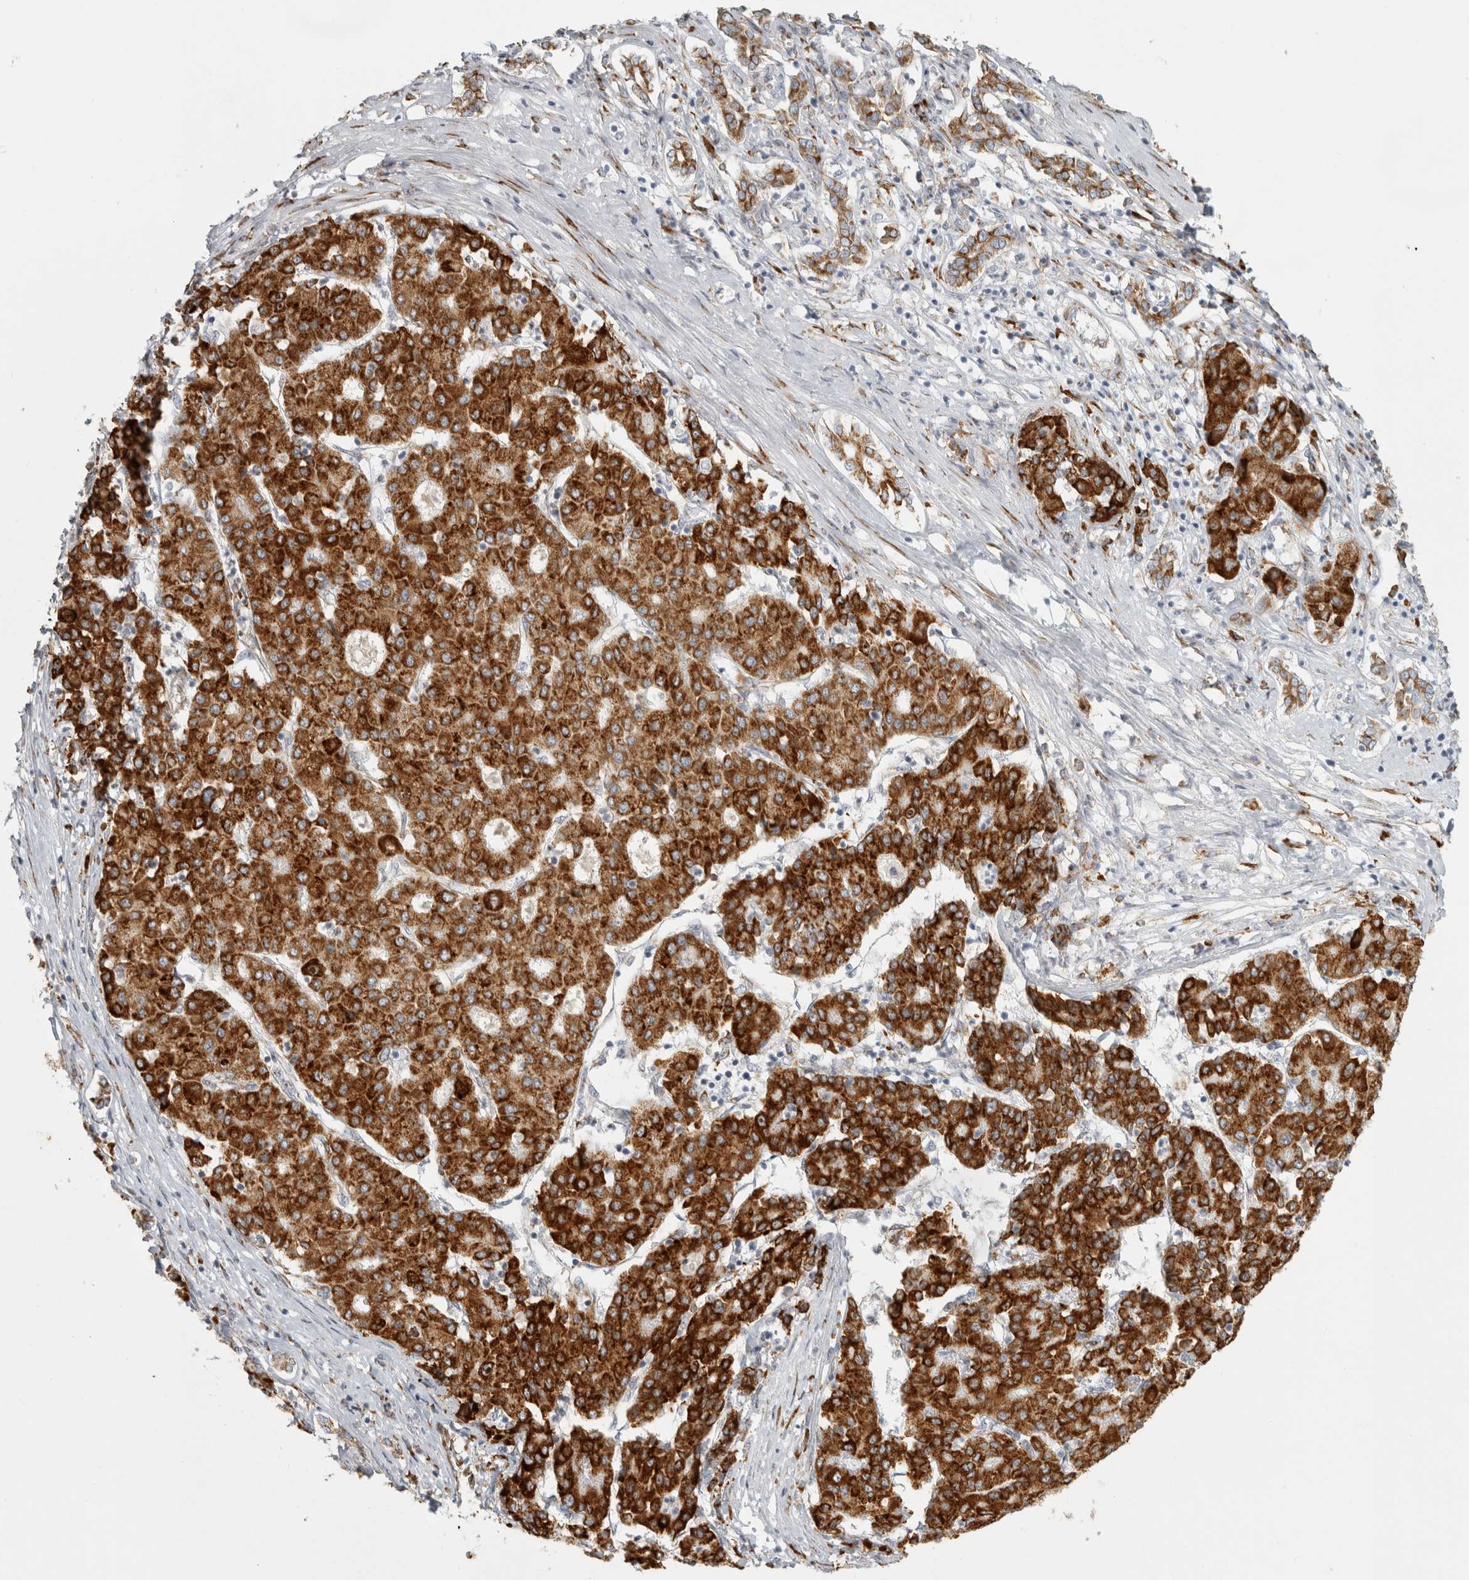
{"staining": {"intensity": "strong", "quantity": ">75%", "location": "cytoplasmic/membranous"}, "tissue": "liver cancer", "cell_type": "Tumor cells", "image_type": "cancer", "snomed": [{"axis": "morphology", "description": "Carcinoma, Hepatocellular, NOS"}, {"axis": "topography", "description": "Liver"}], "caption": "Liver cancer tissue reveals strong cytoplasmic/membranous expression in about >75% of tumor cells", "gene": "OSTN", "patient": {"sex": "male", "age": 65}}